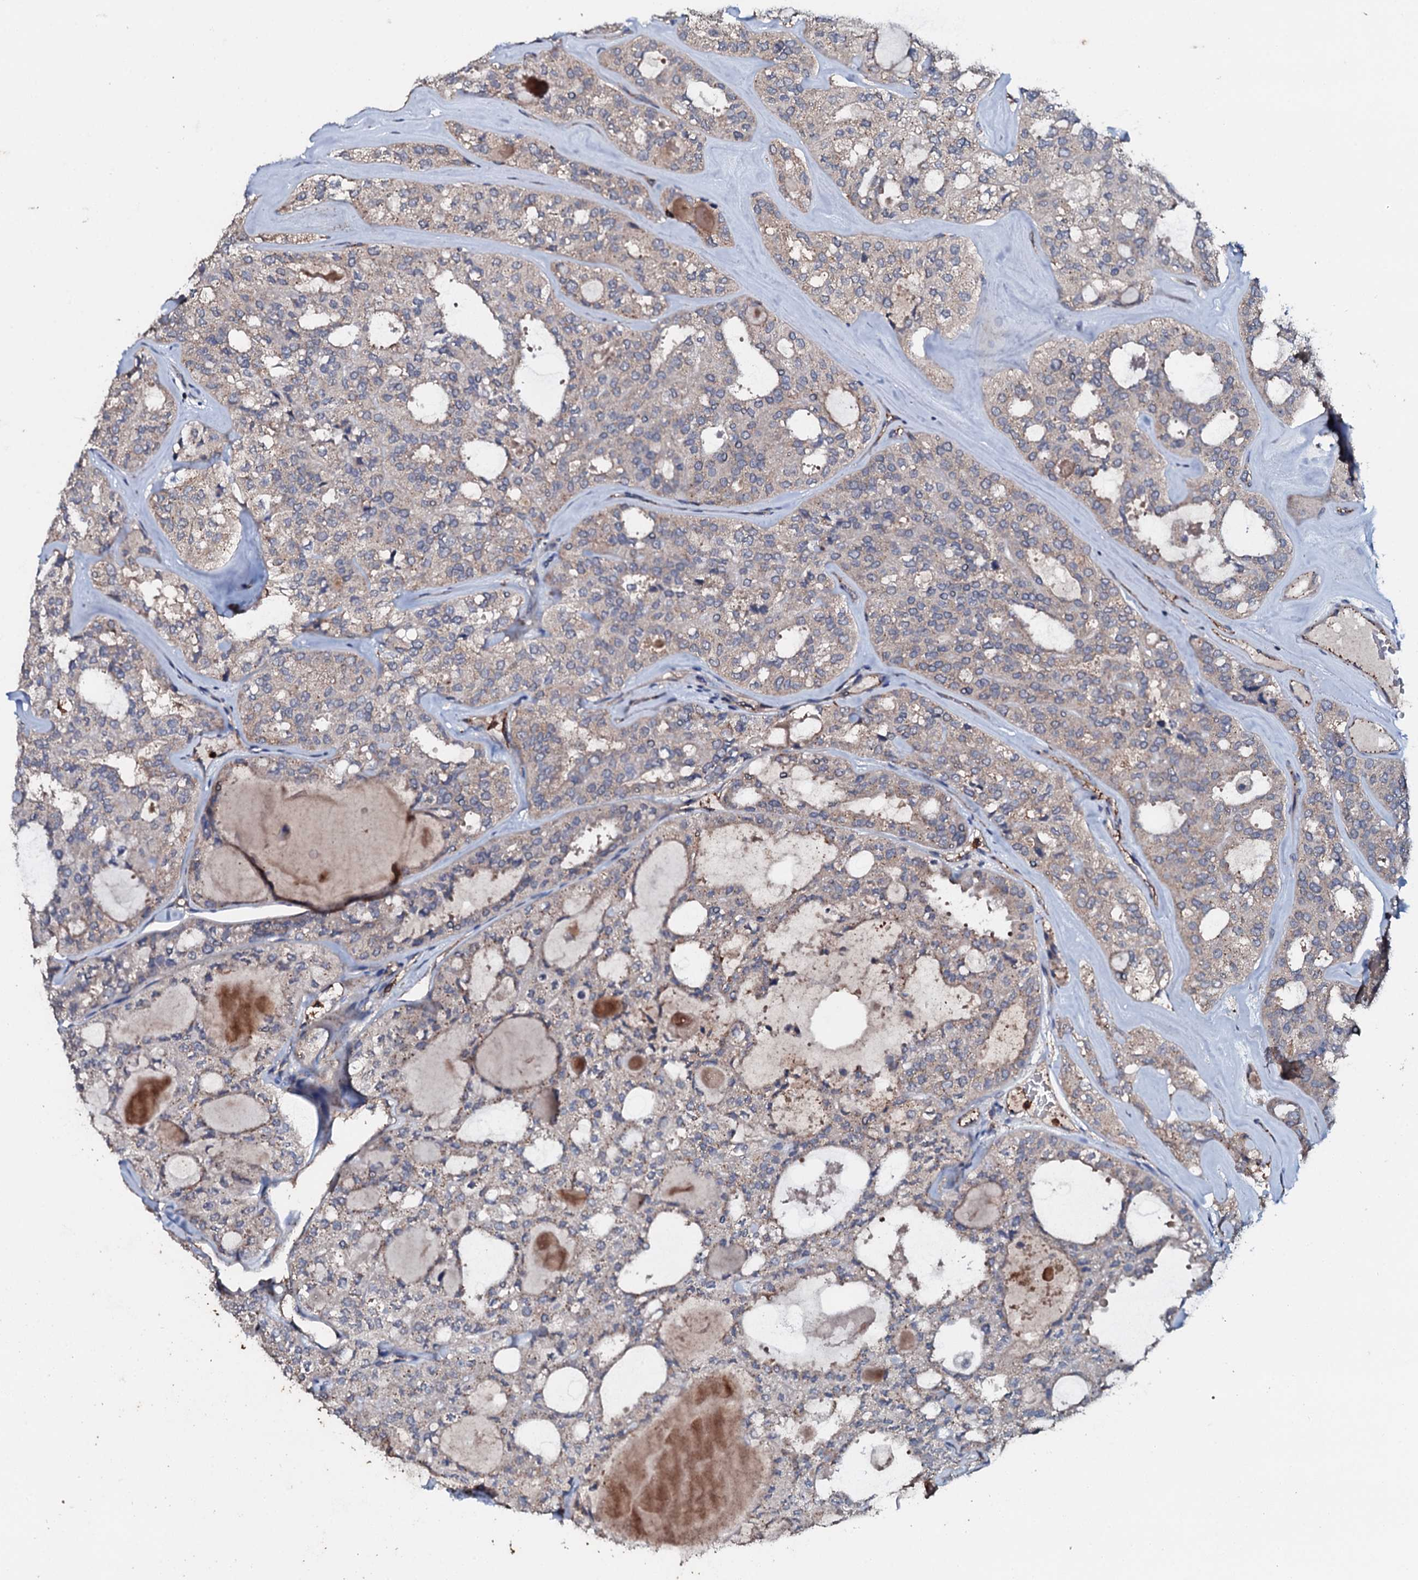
{"staining": {"intensity": "moderate", "quantity": "25%-75%", "location": "cytoplasmic/membranous"}, "tissue": "thyroid cancer", "cell_type": "Tumor cells", "image_type": "cancer", "snomed": [{"axis": "morphology", "description": "Follicular adenoma carcinoma, NOS"}, {"axis": "topography", "description": "Thyroid gland"}], "caption": "Brown immunohistochemical staining in human thyroid follicular adenoma carcinoma reveals moderate cytoplasmic/membranous staining in approximately 25%-75% of tumor cells.", "gene": "GRK2", "patient": {"sex": "male", "age": 75}}